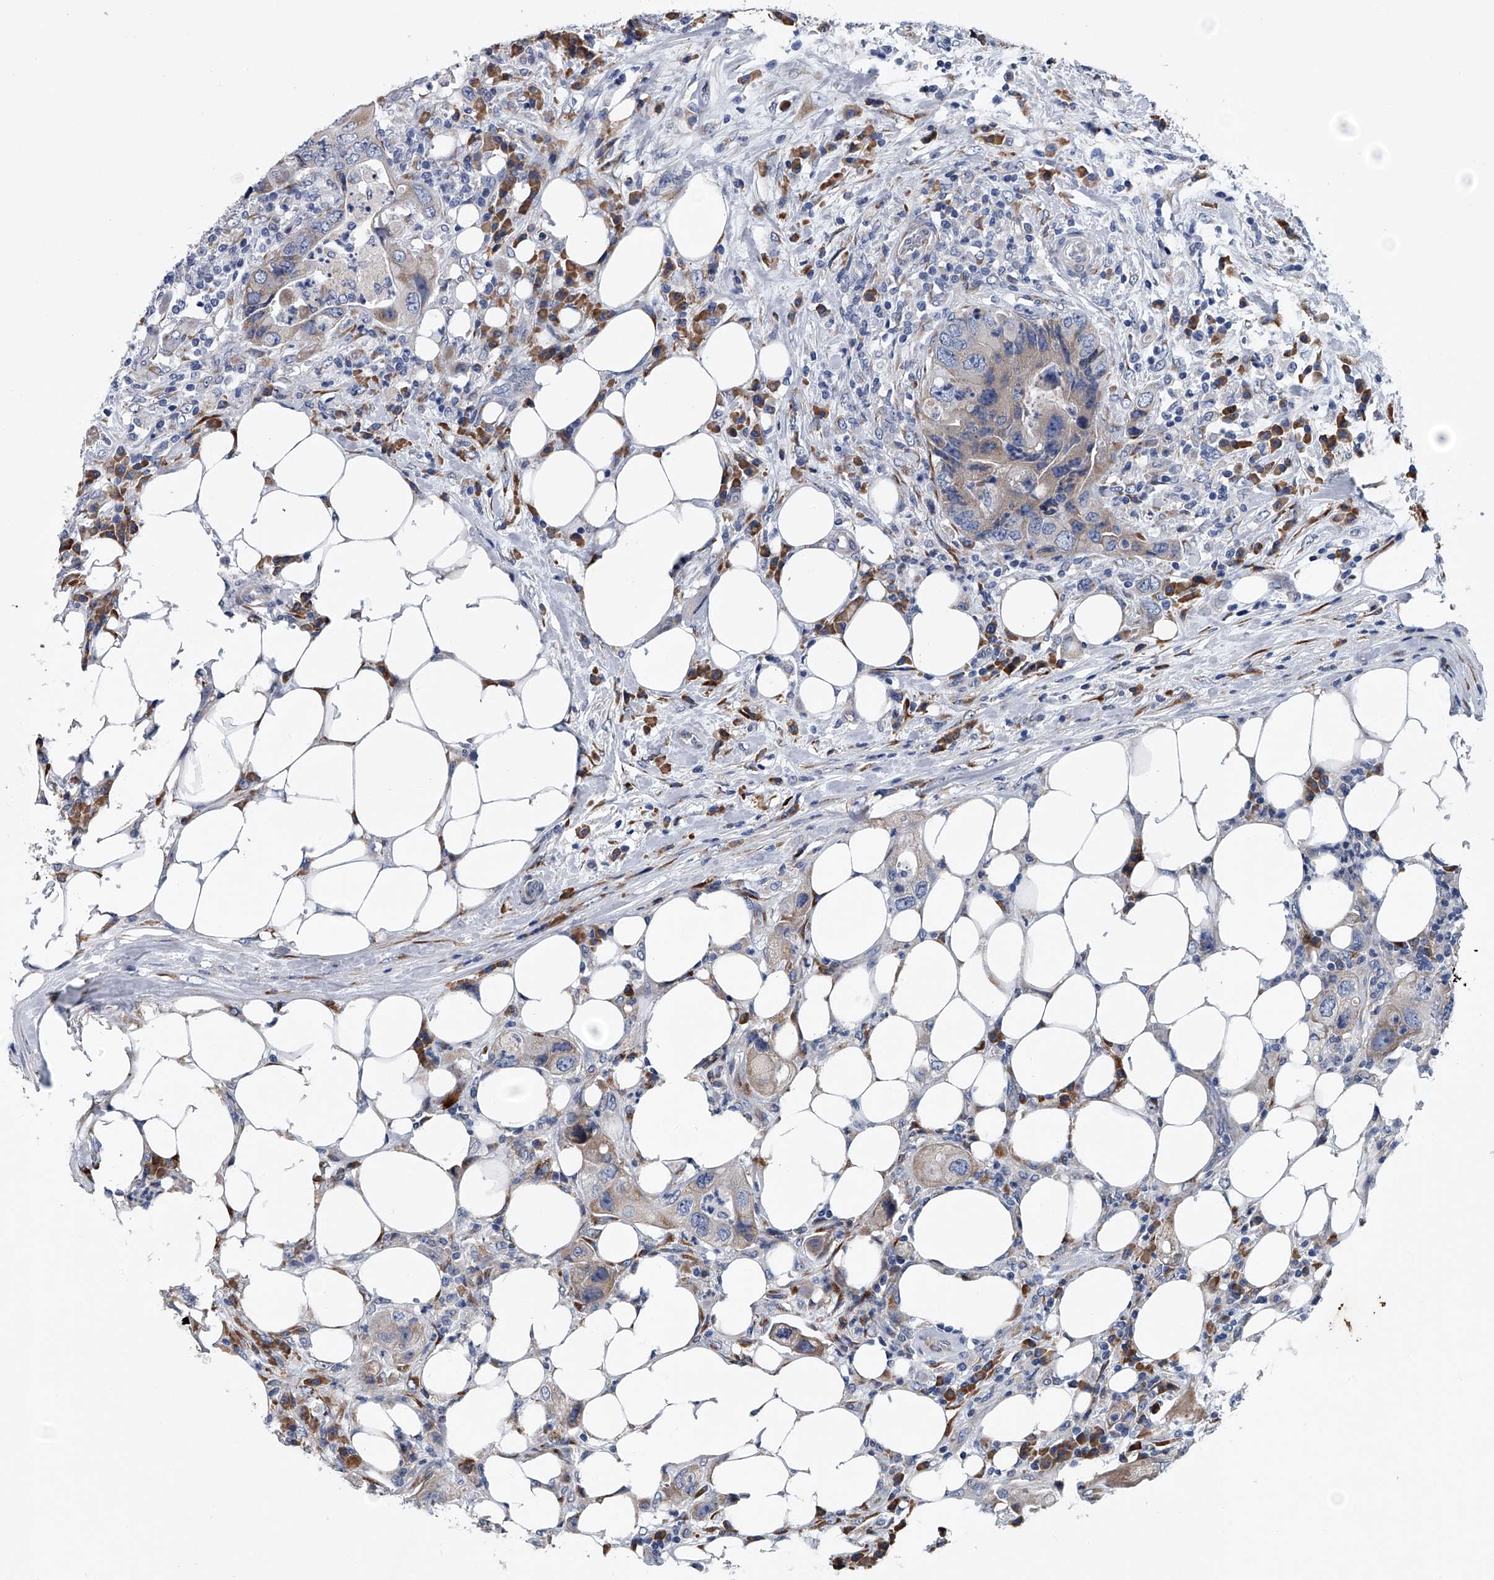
{"staining": {"intensity": "negative", "quantity": "none", "location": "none"}, "tissue": "colorectal cancer", "cell_type": "Tumor cells", "image_type": "cancer", "snomed": [{"axis": "morphology", "description": "Adenocarcinoma, NOS"}, {"axis": "topography", "description": "Colon"}], "caption": "Tumor cells show no significant expression in adenocarcinoma (colorectal).", "gene": "ABCG1", "patient": {"sex": "male", "age": 71}}